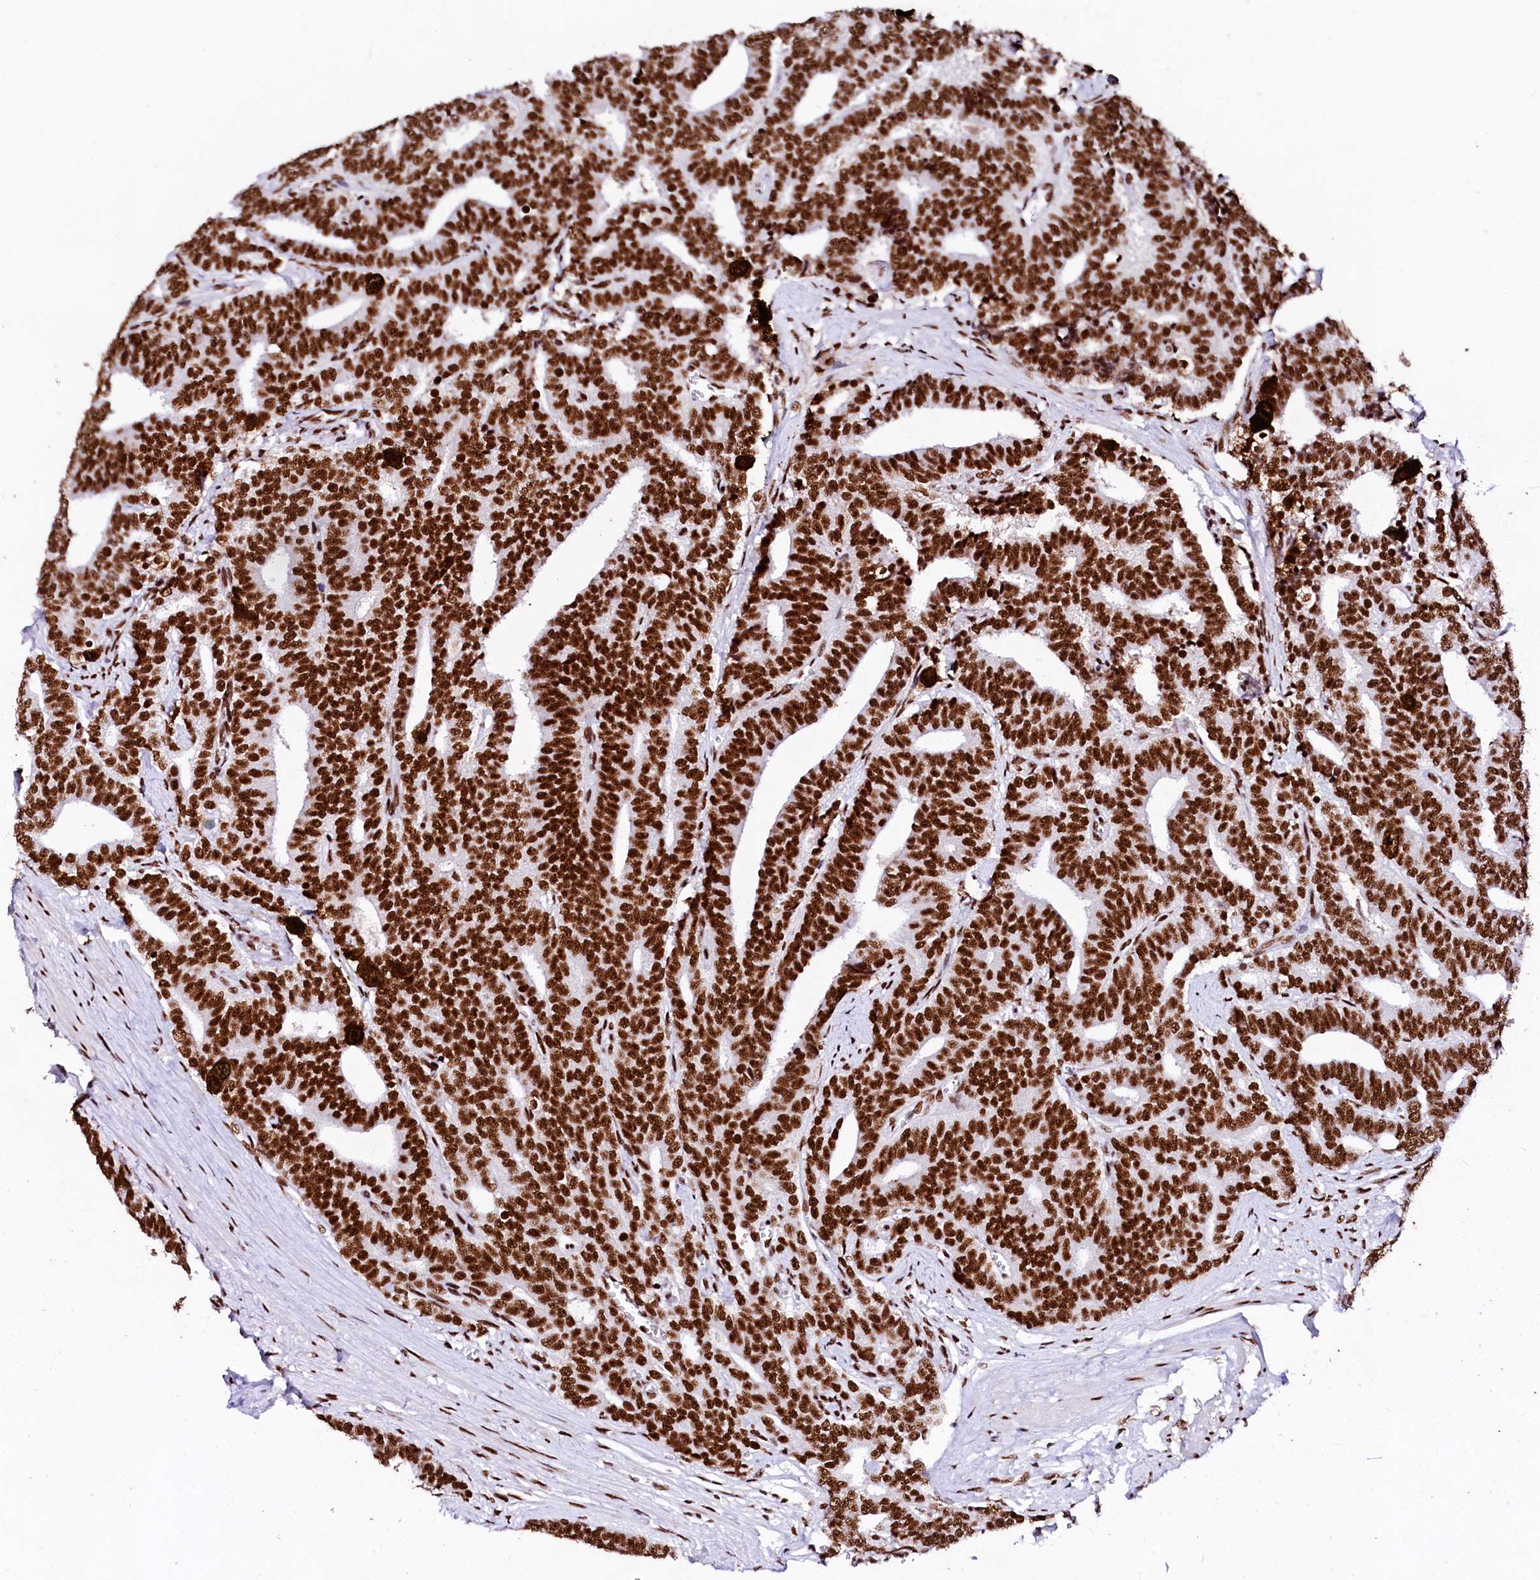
{"staining": {"intensity": "strong", "quantity": ">75%", "location": "nuclear"}, "tissue": "prostate cancer", "cell_type": "Tumor cells", "image_type": "cancer", "snomed": [{"axis": "morphology", "description": "Adenocarcinoma, High grade"}, {"axis": "topography", "description": "Prostate and seminal vesicle, NOS"}], "caption": "The micrograph reveals a brown stain indicating the presence of a protein in the nuclear of tumor cells in prostate cancer. (Brightfield microscopy of DAB IHC at high magnification).", "gene": "CPSF6", "patient": {"sex": "male", "age": 67}}